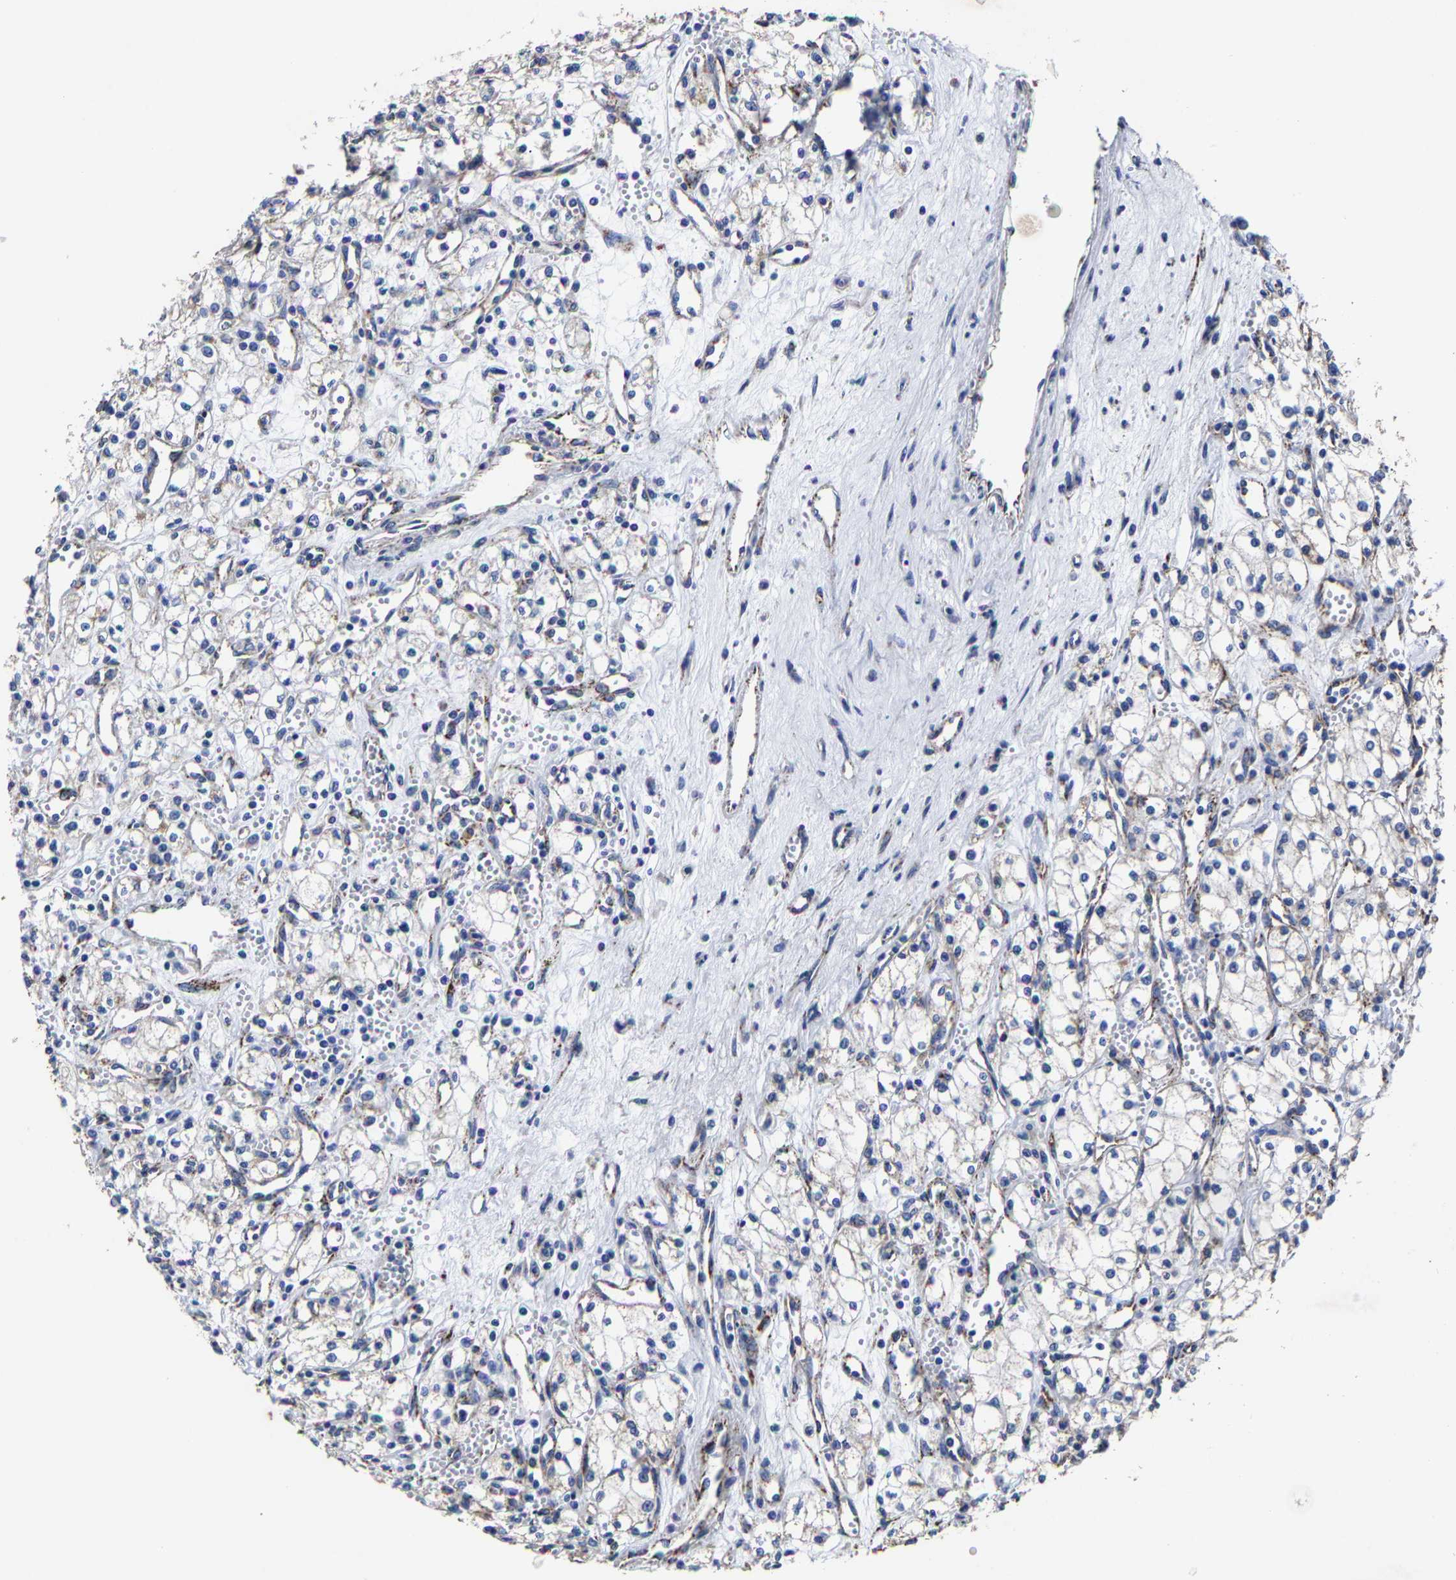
{"staining": {"intensity": "negative", "quantity": "none", "location": "none"}, "tissue": "renal cancer", "cell_type": "Tumor cells", "image_type": "cancer", "snomed": [{"axis": "morphology", "description": "Adenocarcinoma, NOS"}, {"axis": "topography", "description": "Kidney"}], "caption": "This is an IHC image of human renal cancer. There is no staining in tumor cells.", "gene": "AASS", "patient": {"sex": "male", "age": 59}}